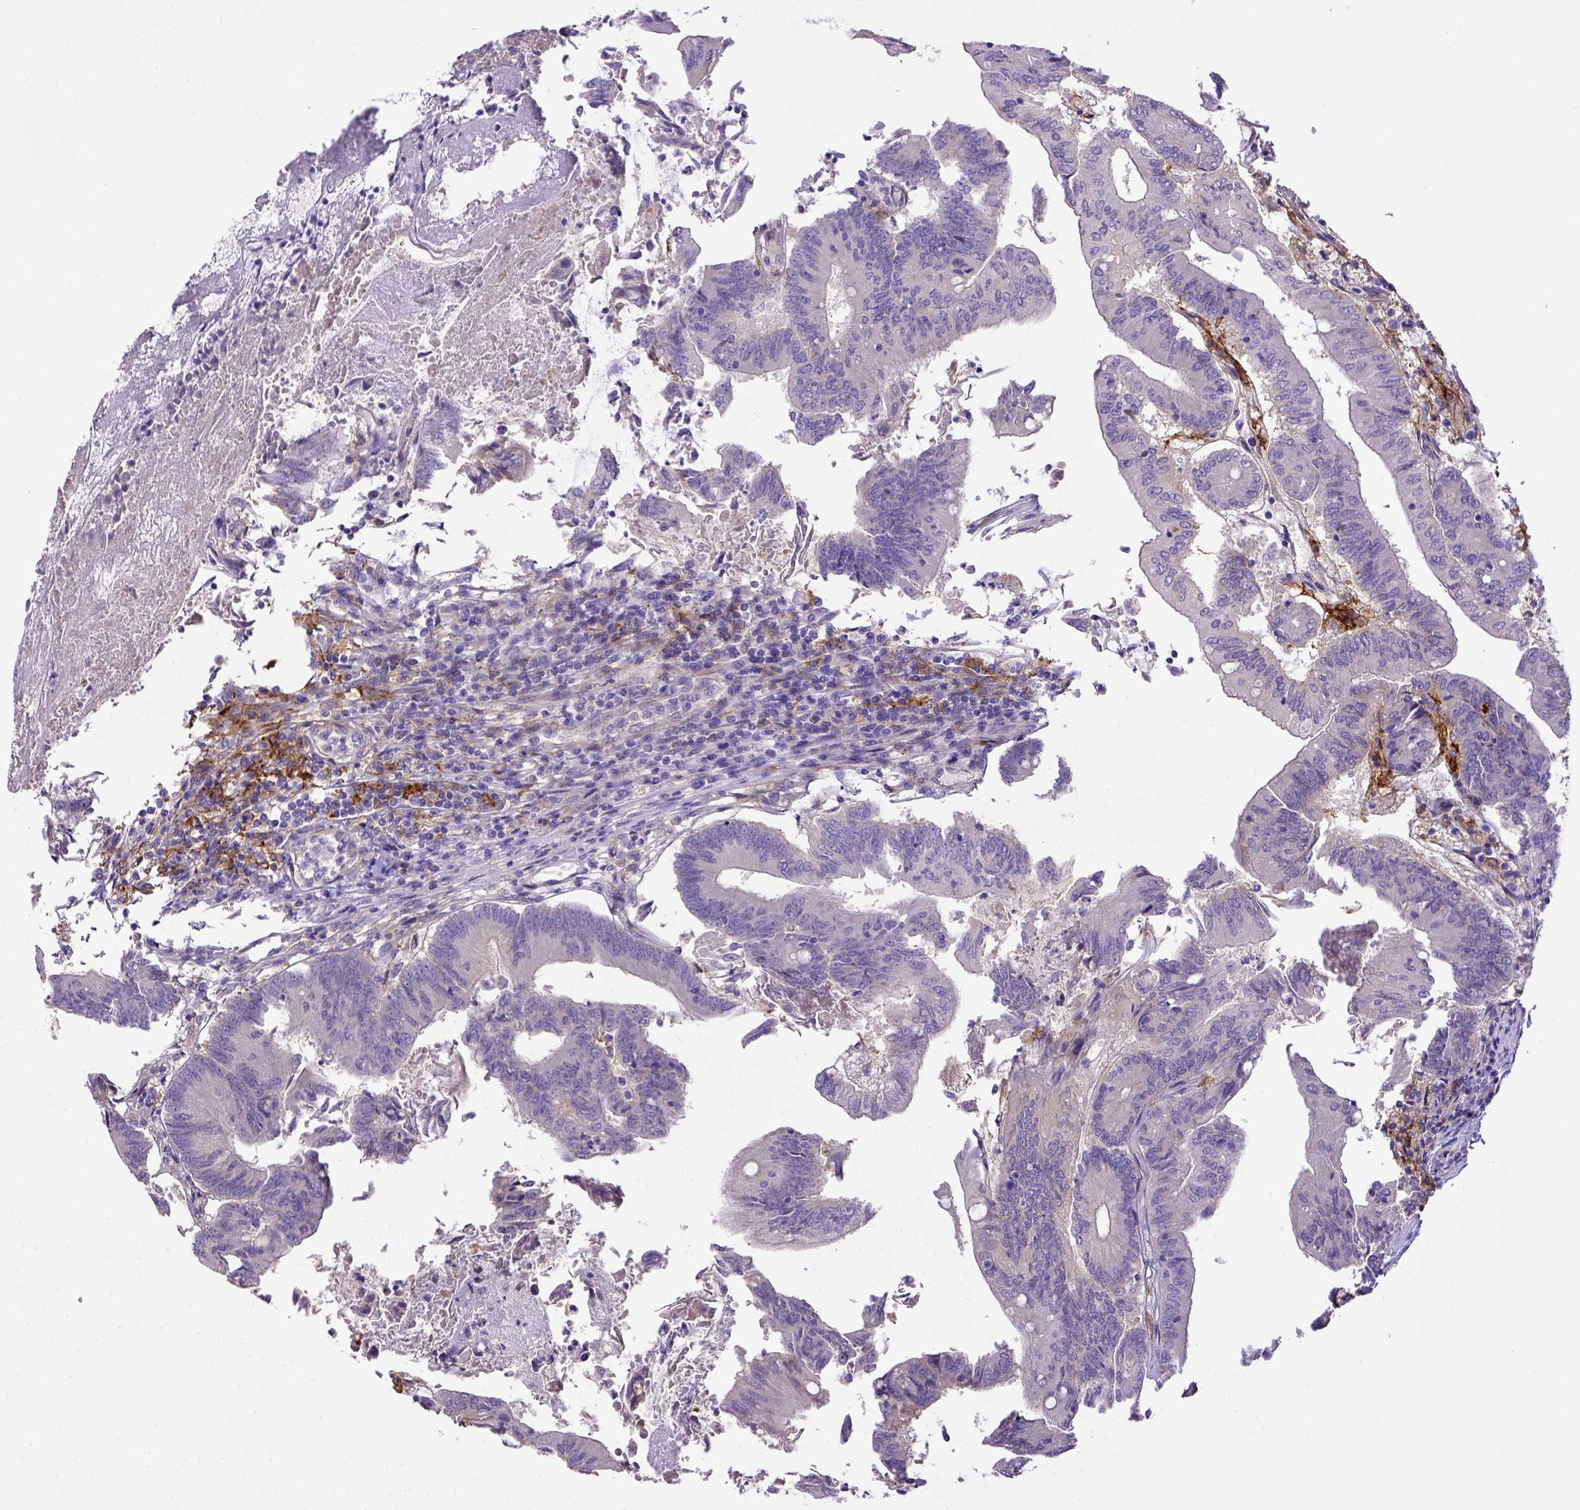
{"staining": {"intensity": "negative", "quantity": "none", "location": "none"}, "tissue": "colorectal cancer", "cell_type": "Tumor cells", "image_type": "cancer", "snomed": [{"axis": "morphology", "description": "Adenocarcinoma, NOS"}, {"axis": "topography", "description": "Colon"}], "caption": "This is an IHC photomicrograph of human adenocarcinoma (colorectal). There is no positivity in tumor cells.", "gene": "CD40", "patient": {"sex": "female", "age": 70}}